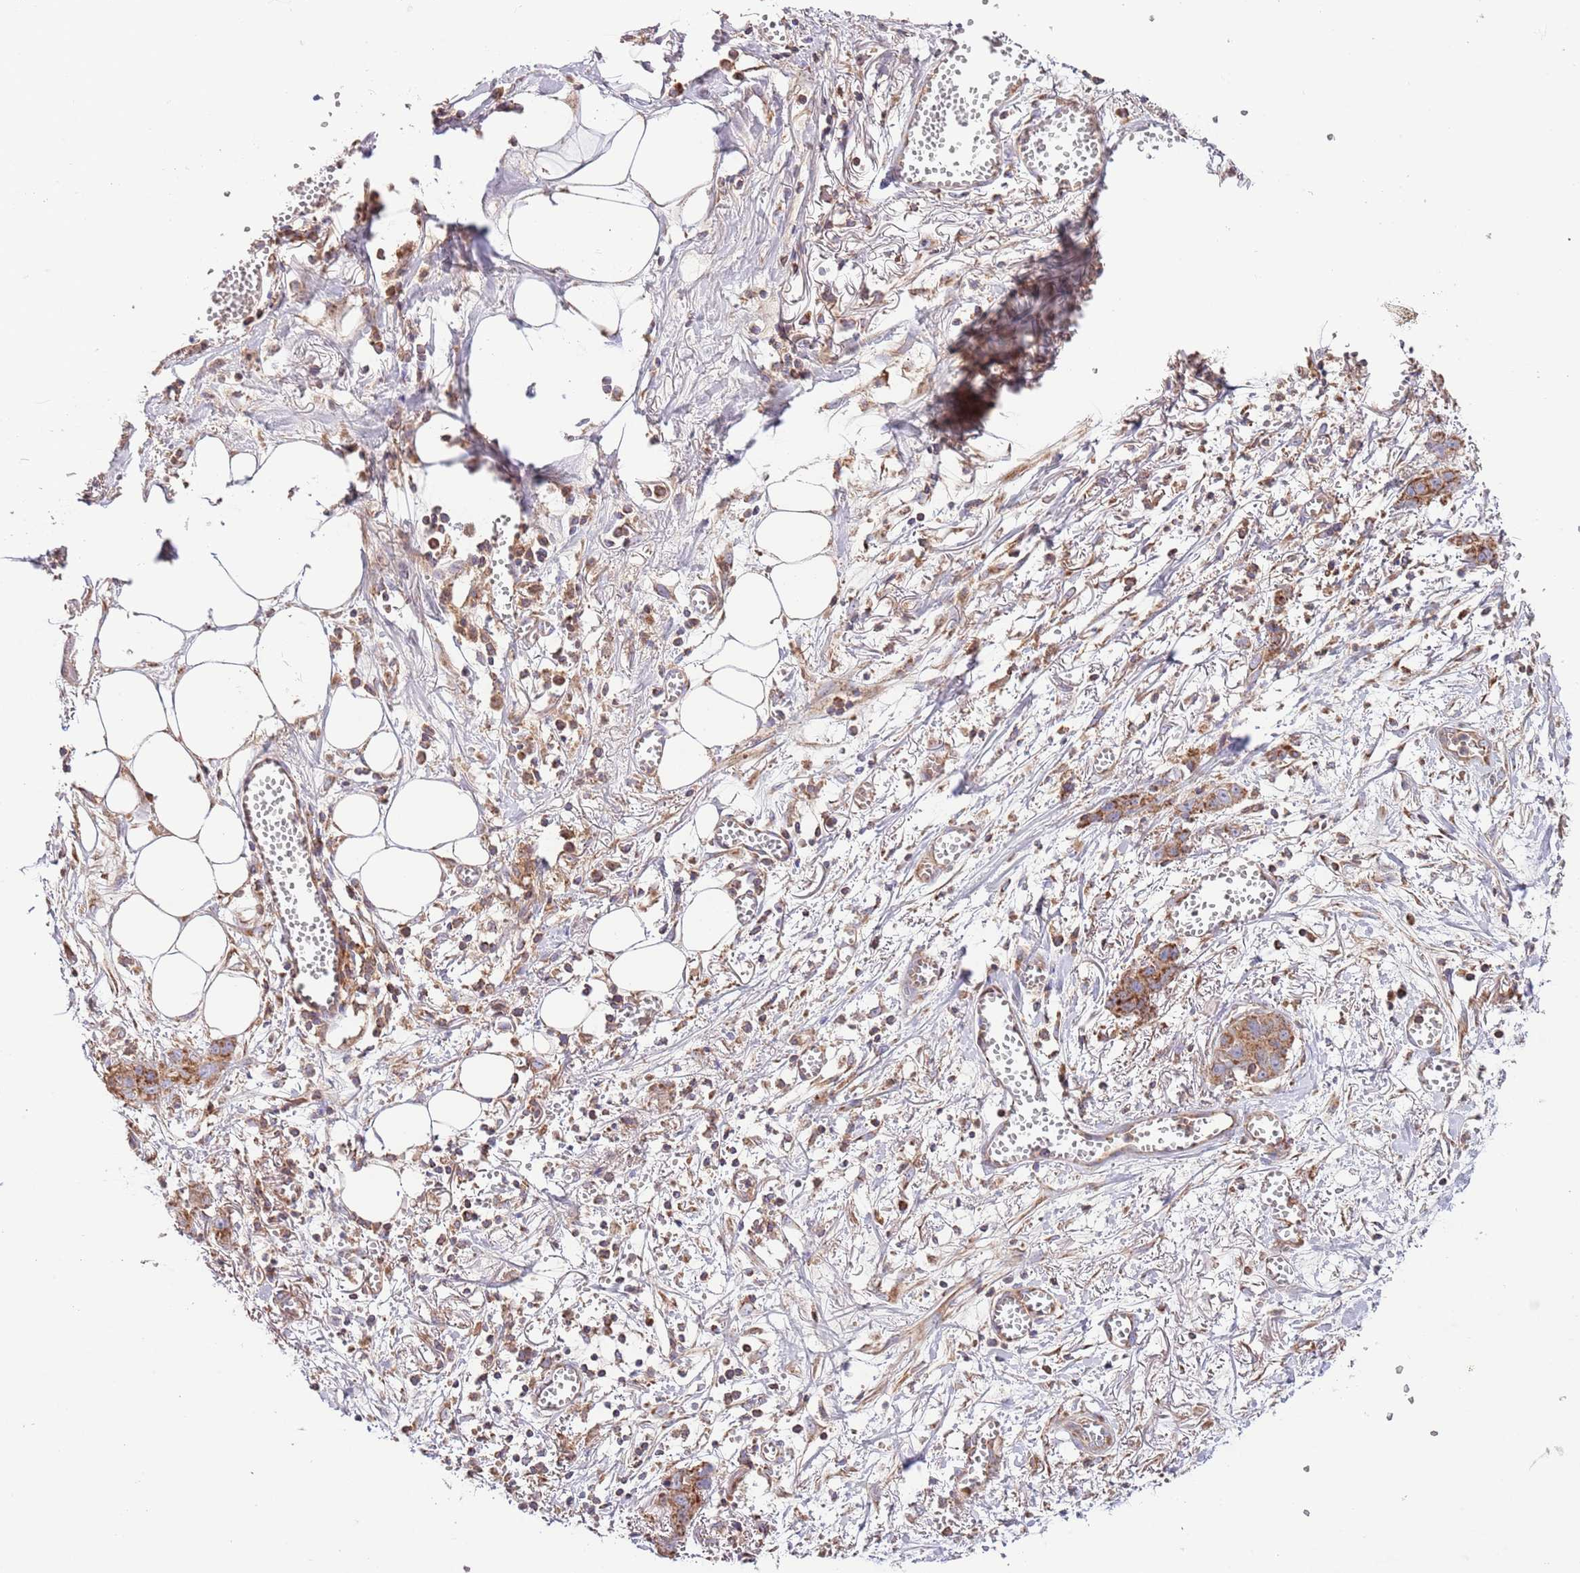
{"staining": {"intensity": "strong", "quantity": ">75%", "location": "cytoplasmic/membranous"}, "tissue": "ovarian cancer", "cell_type": "Tumor cells", "image_type": "cancer", "snomed": [{"axis": "morphology", "description": "Cystadenocarcinoma, mucinous, NOS"}, {"axis": "topography", "description": "Ovary"}], "caption": "Immunohistochemical staining of mucinous cystadenocarcinoma (ovarian) shows high levels of strong cytoplasmic/membranous protein staining in about >75% of tumor cells. Nuclei are stained in blue.", "gene": "DNAJA3", "patient": {"sex": "female", "age": 70}}